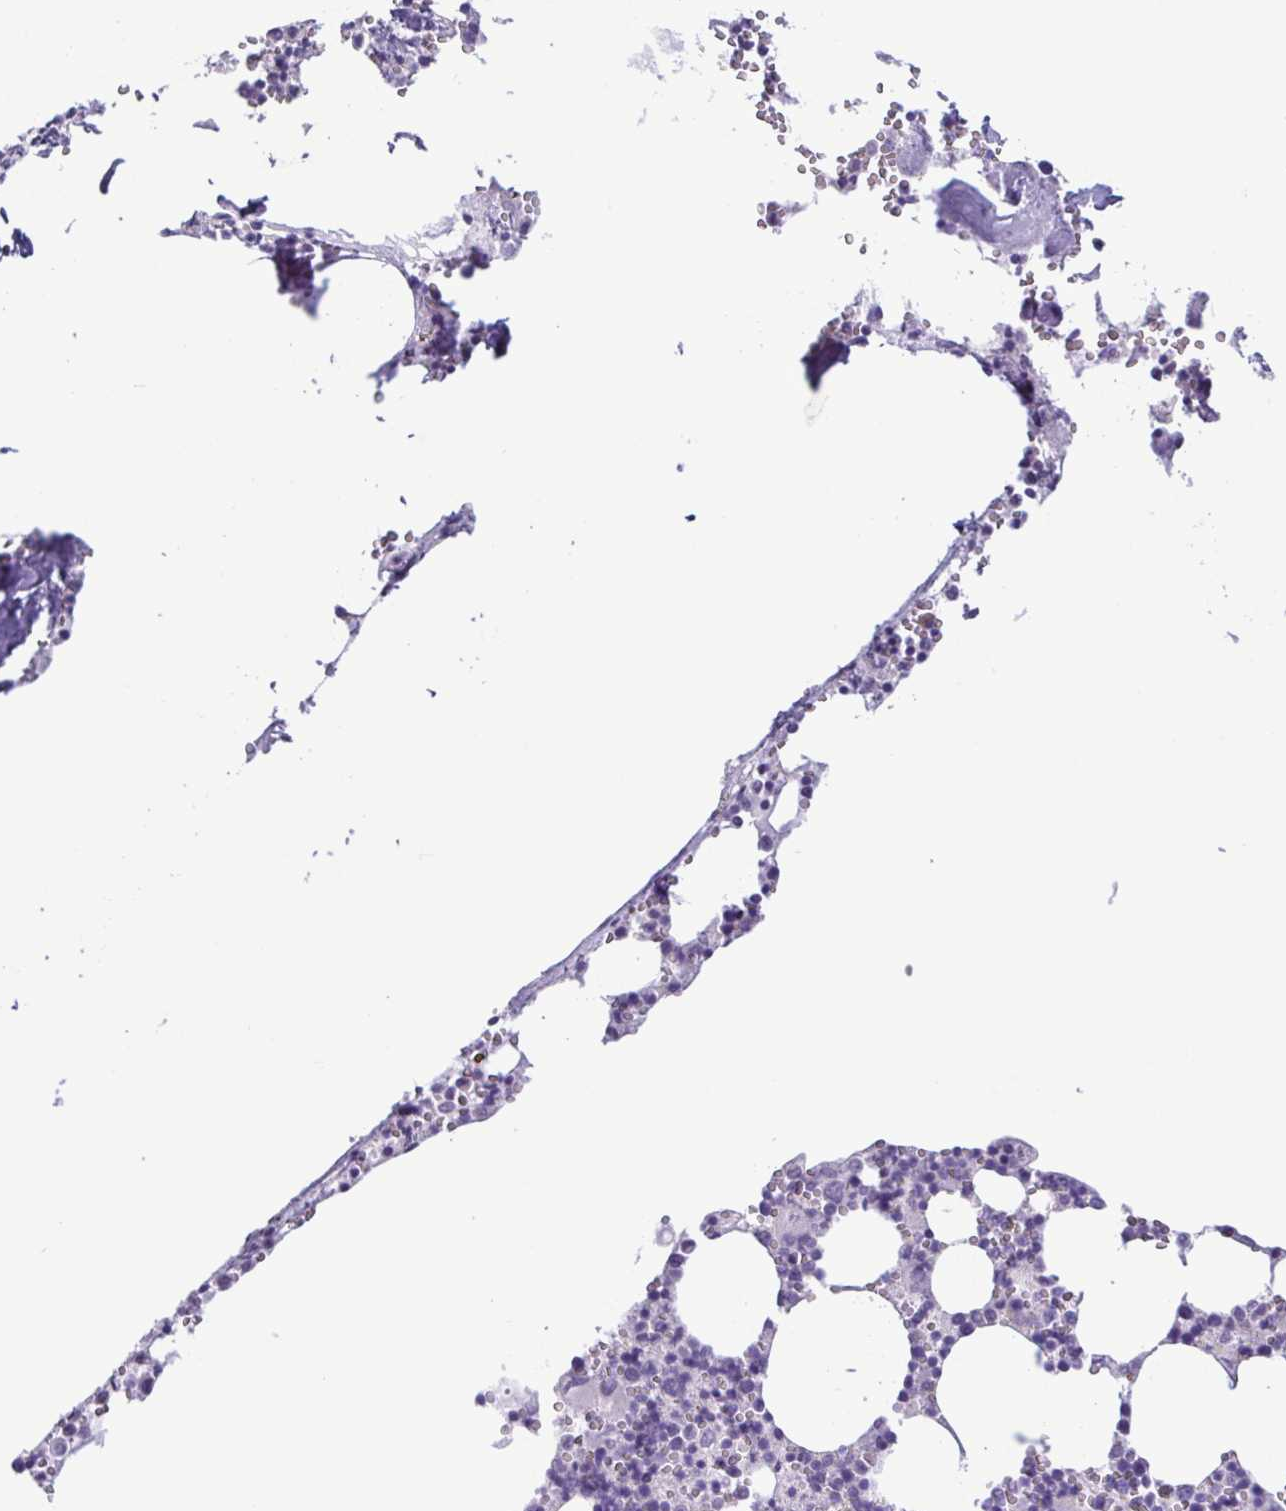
{"staining": {"intensity": "negative", "quantity": "none", "location": "none"}, "tissue": "bone marrow", "cell_type": "Hematopoietic cells", "image_type": "normal", "snomed": [{"axis": "morphology", "description": "Normal tissue, NOS"}, {"axis": "topography", "description": "Bone marrow"}], "caption": "Bone marrow stained for a protein using immunohistochemistry reveals no positivity hematopoietic cells.", "gene": "CBY2", "patient": {"sex": "male", "age": 54}}